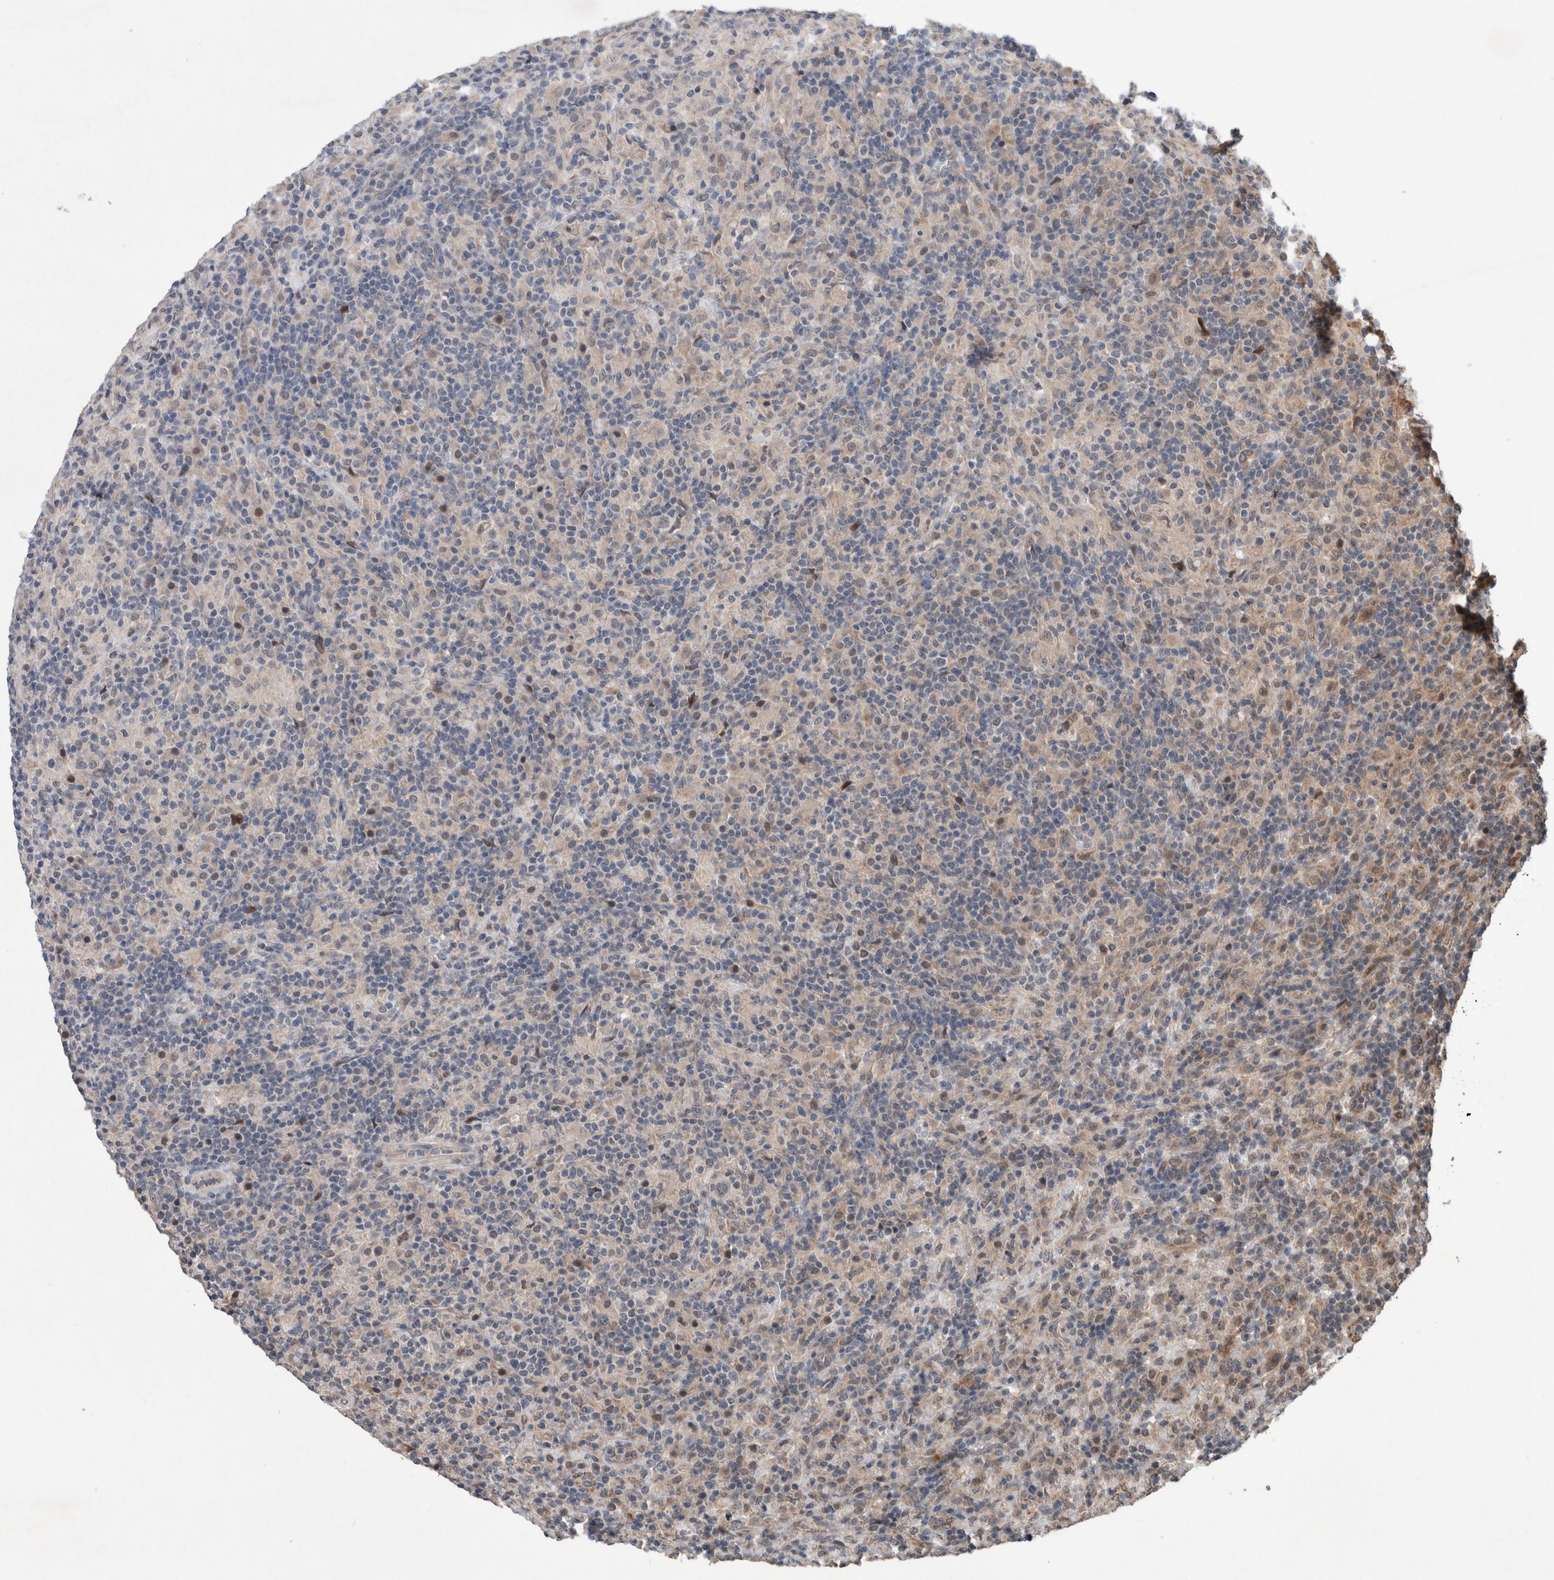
{"staining": {"intensity": "negative", "quantity": "none", "location": "none"}, "tissue": "lymphoma", "cell_type": "Tumor cells", "image_type": "cancer", "snomed": [{"axis": "morphology", "description": "Hodgkin's disease, NOS"}, {"axis": "topography", "description": "Lymph node"}], "caption": "The photomicrograph exhibits no significant positivity in tumor cells of lymphoma. (DAB immunohistochemistry with hematoxylin counter stain).", "gene": "GIMAP6", "patient": {"sex": "male", "age": 70}}